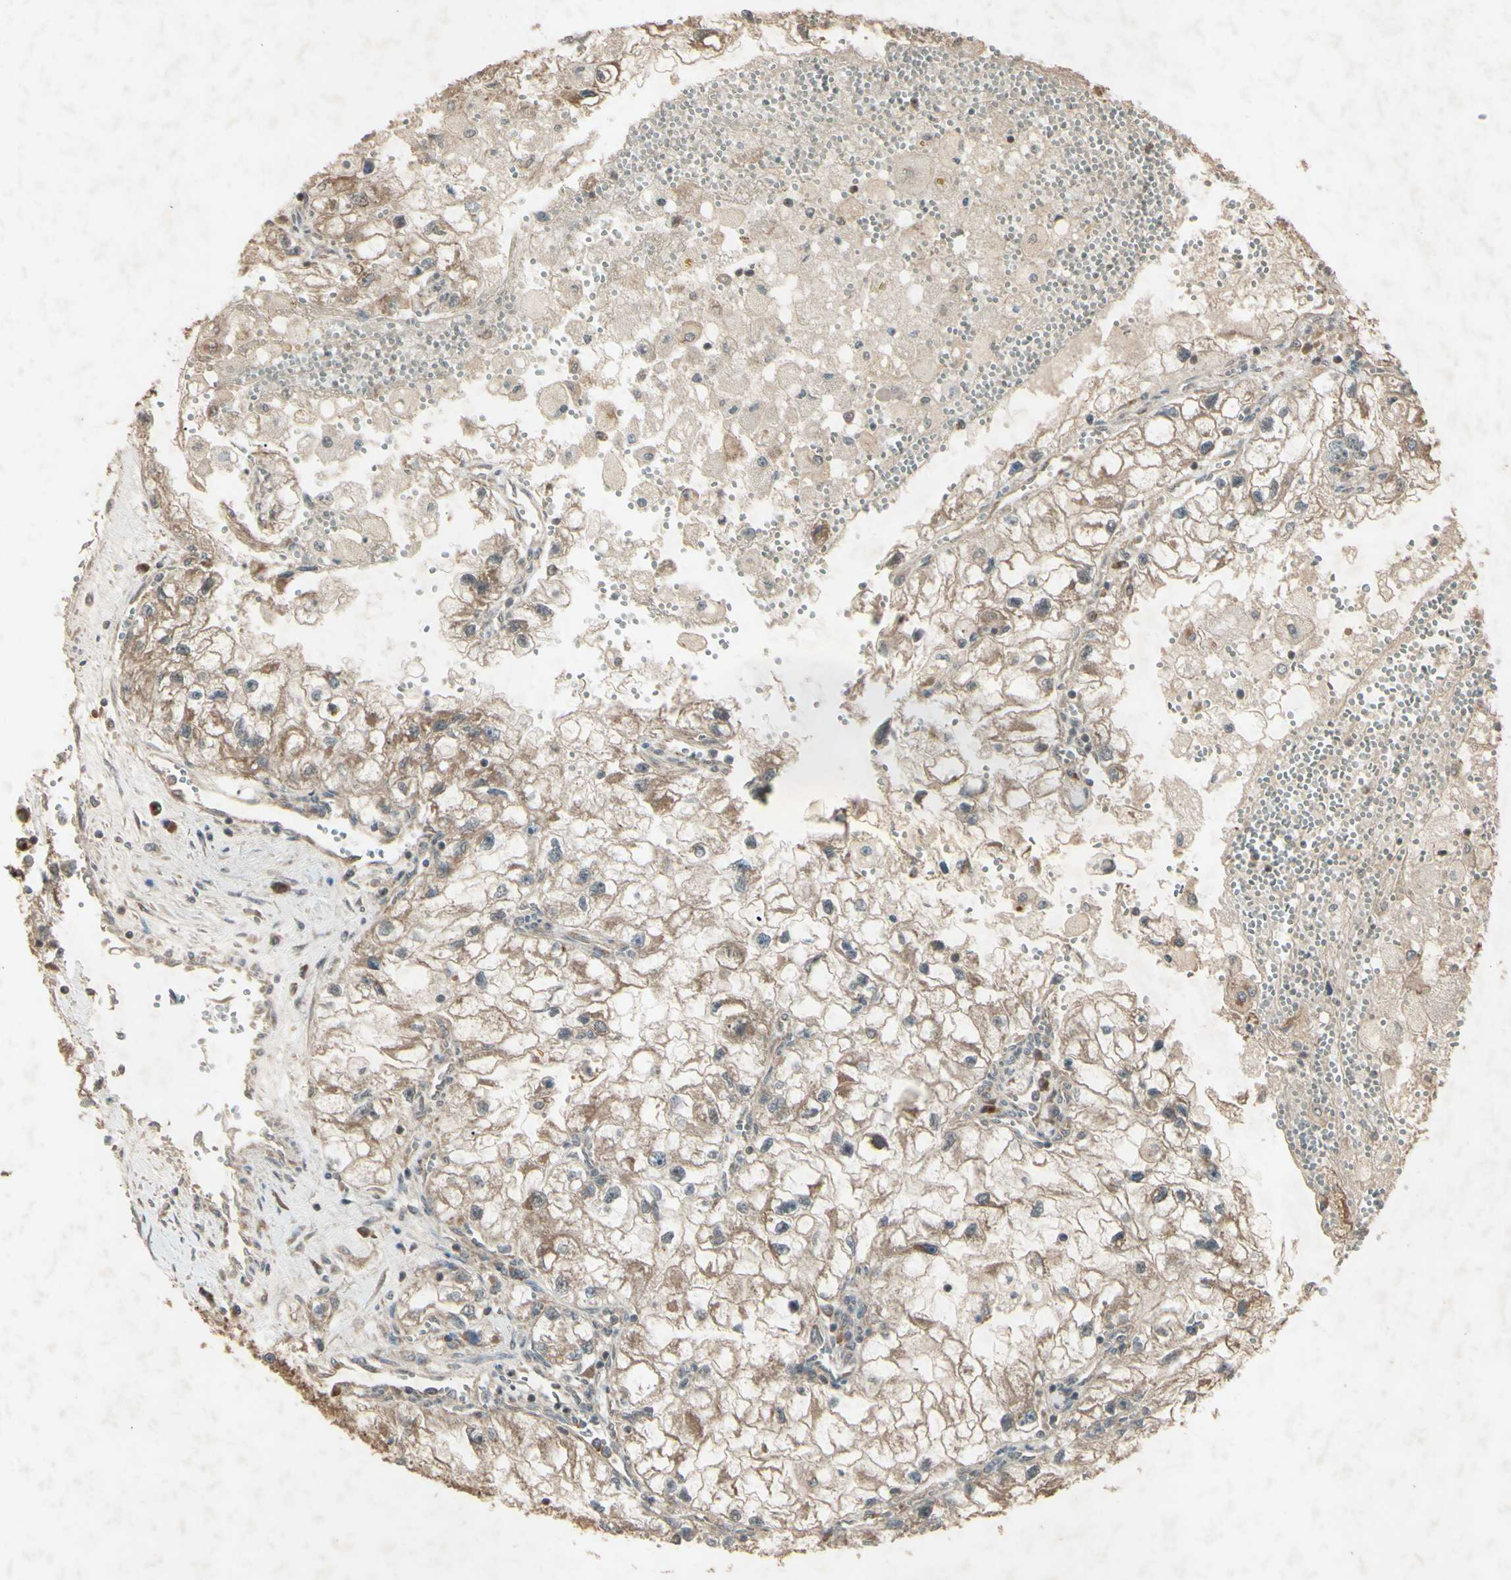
{"staining": {"intensity": "weak", "quantity": ">75%", "location": "cytoplasmic/membranous"}, "tissue": "renal cancer", "cell_type": "Tumor cells", "image_type": "cancer", "snomed": [{"axis": "morphology", "description": "Adenocarcinoma, NOS"}, {"axis": "topography", "description": "Kidney"}], "caption": "Immunohistochemical staining of human adenocarcinoma (renal) demonstrates low levels of weak cytoplasmic/membranous staining in about >75% of tumor cells. The protein of interest is shown in brown color, while the nuclei are stained blue.", "gene": "AP1G1", "patient": {"sex": "female", "age": 70}}